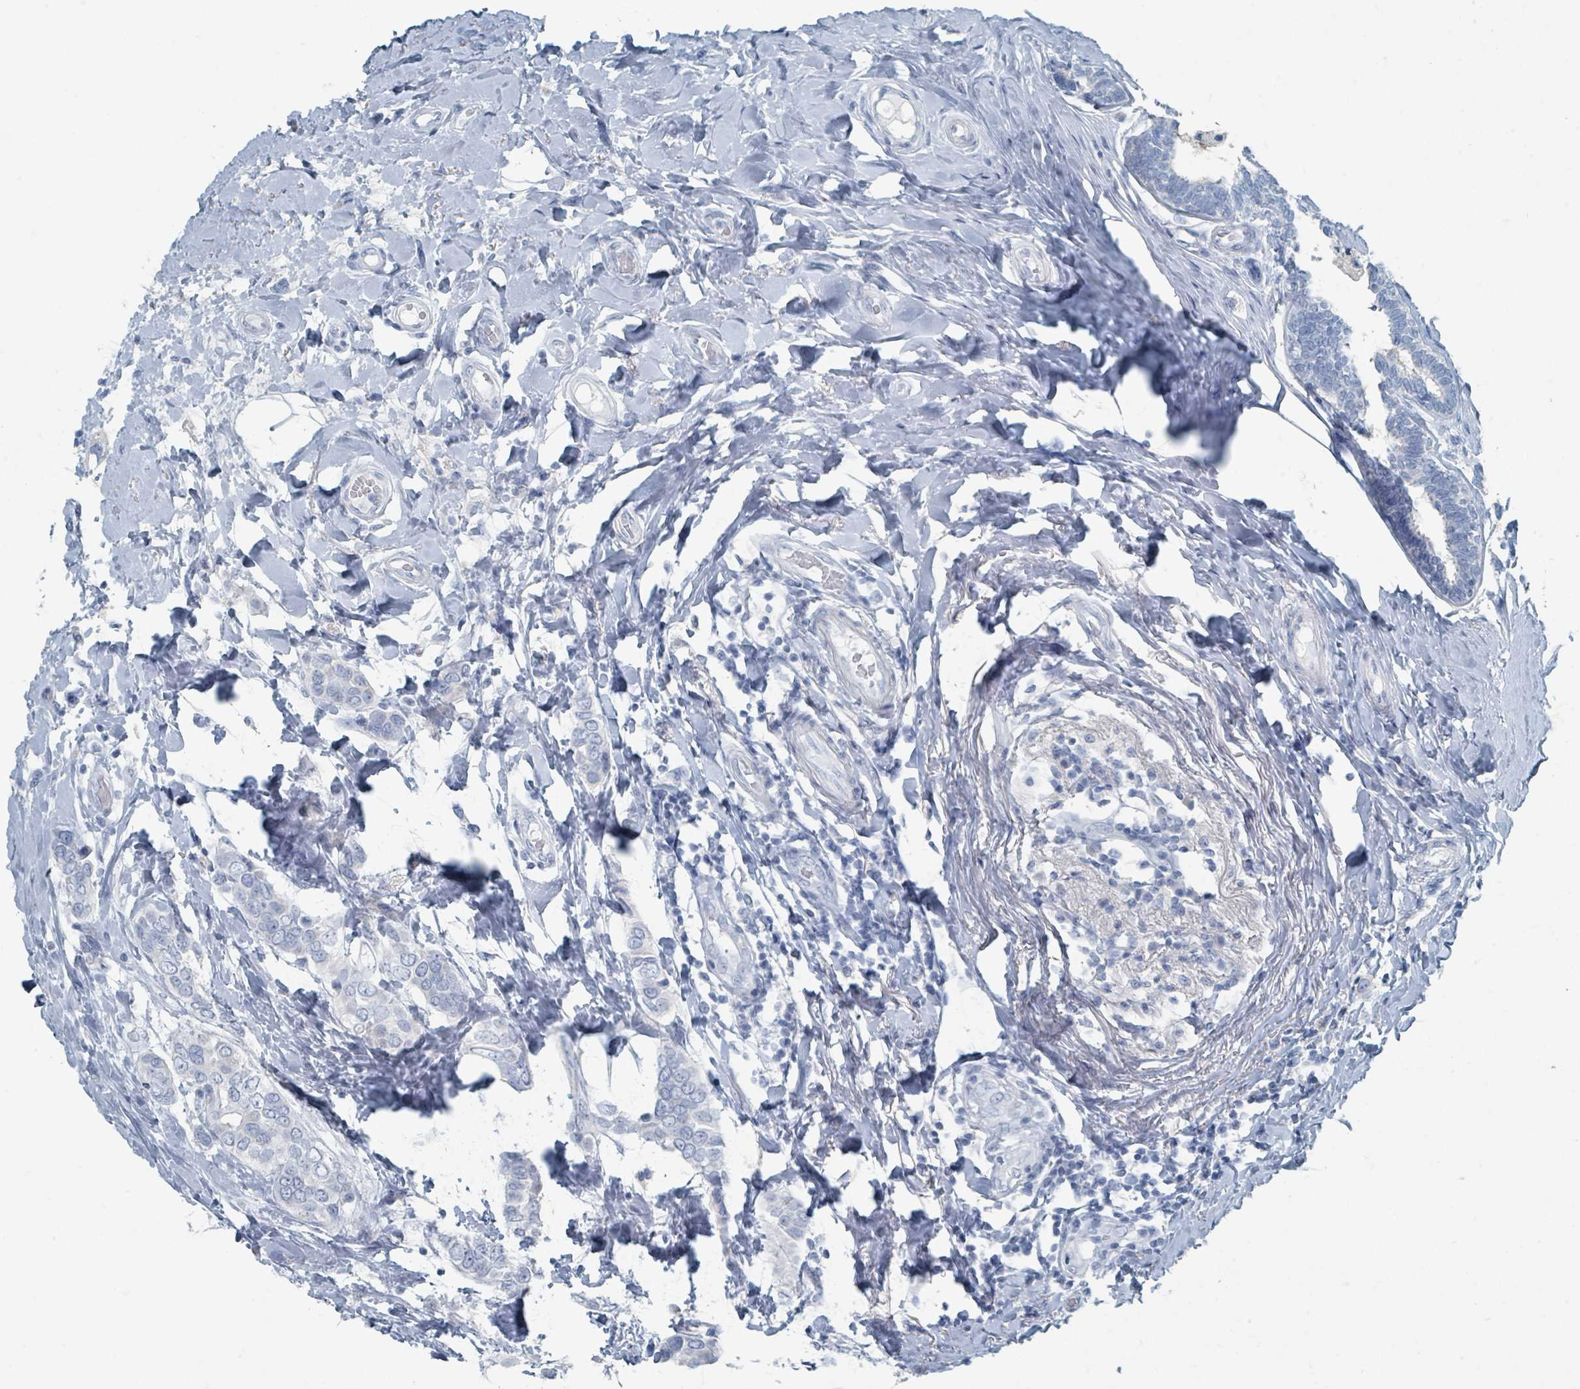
{"staining": {"intensity": "negative", "quantity": "none", "location": "none"}, "tissue": "breast cancer", "cell_type": "Tumor cells", "image_type": "cancer", "snomed": [{"axis": "morphology", "description": "Lobular carcinoma"}, {"axis": "topography", "description": "Breast"}], "caption": "Breast cancer (lobular carcinoma) stained for a protein using immunohistochemistry exhibits no expression tumor cells.", "gene": "GAMT", "patient": {"sex": "female", "age": 51}}